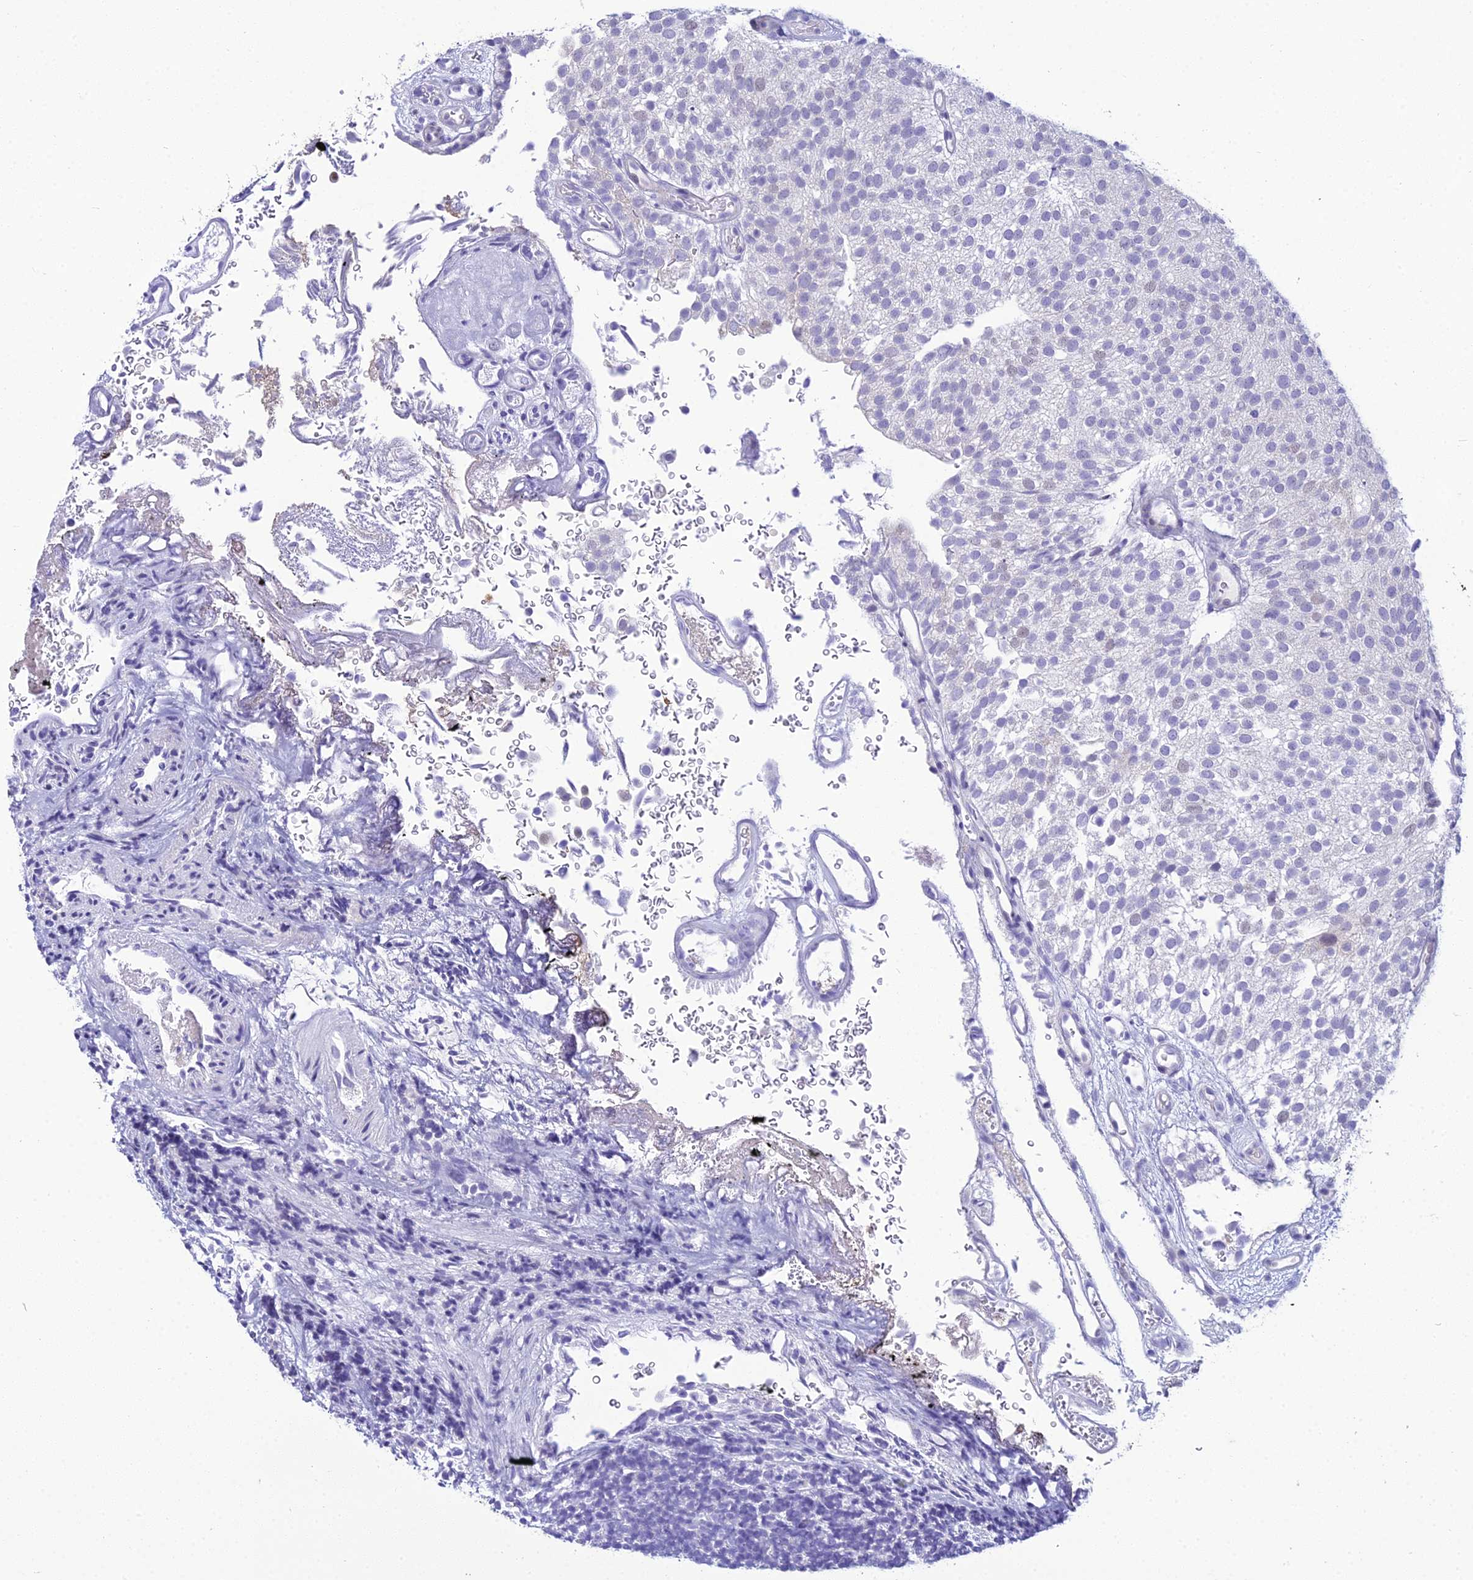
{"staining": {"intensity": "weak", "quantity": "<25%", "location": "nuclear"}, "tissue": "urothelial cancer", "cell_type": "Tumor cells", "image_type": "cancer", "snomed": [{"axis": "morphology", "description": "Urothelial carcinoma, Low grade"}, {"axis": "topography", "description": "Urinary bladder"}], "caption": "The micrograph displays no staining of tumor cells in low-grade urothelial carcinoma.", "gene": "ZMIZ1", "patient": {"sex": "male", "age": 78}}